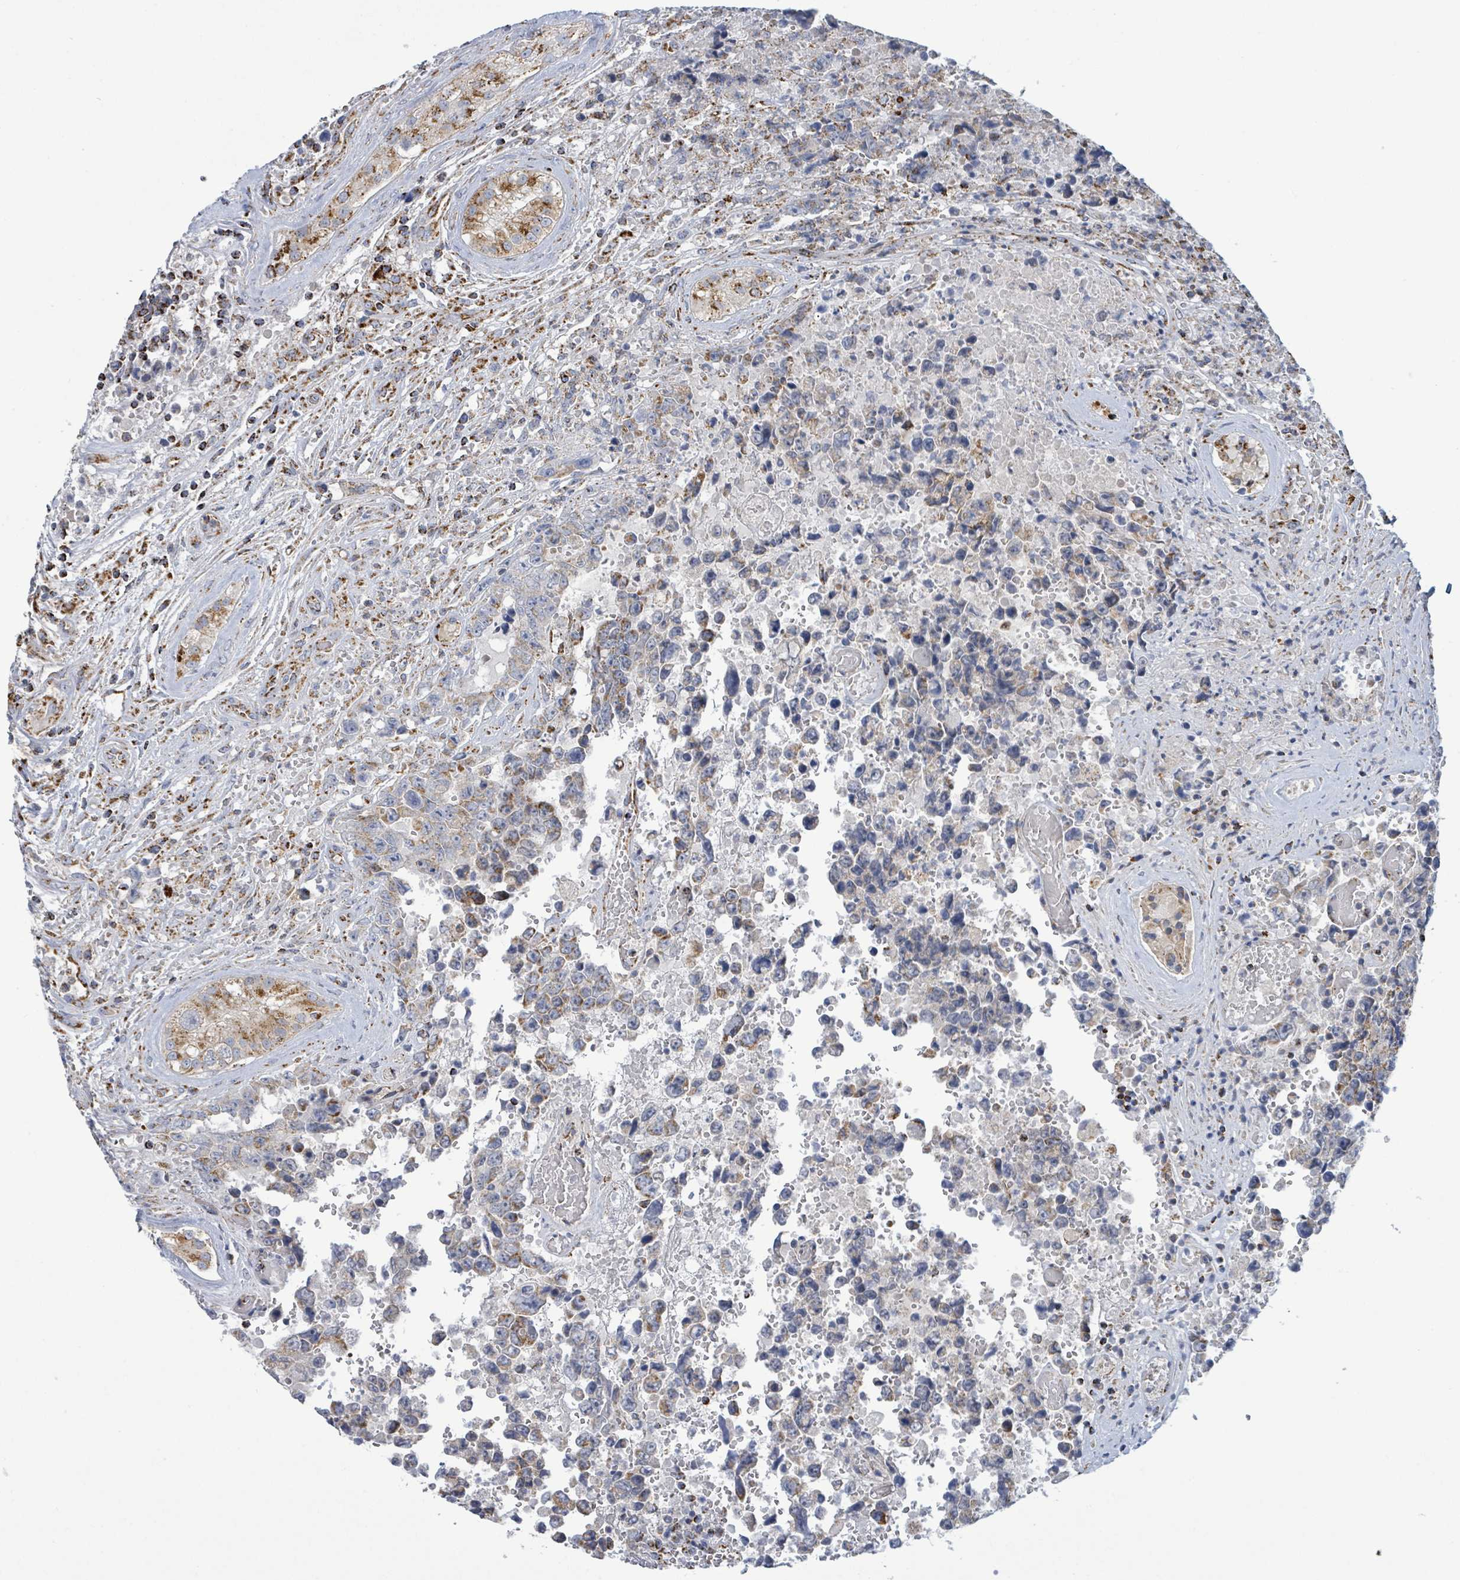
{"staining": {"intensity": "weak", "quantity": "25%-75%", "location": "cytoplasmic/membranous"}, "tissue": "testis cancer", "cell_type": "Tumor cells", "image_type": "cancer", "snomed": [{"axis": "morphology", "description": "Normal tissue, NOS"}, {"axis": "morphology", "description": "Carcinoma, Embryonal, NOS"}, {"axis": "topography", "description": "Testis"}, {"axis": "topography", "description": "Epididymis"}], "caption": "IHC staining of testis cancer (embryonal carcinoma), which shows low levels of weak cytoplasmic/membranous positivity in approximately 25%-75% of tumor cells indicating weak cytoplasmic/membranous protein positivity. The staining was performed using DAB (brown) for protein detection and nuclei were counterstained in hematoxylin (blue).", "gene": "SUCLG2", "patient": {"sex": "male", "age": 25}}